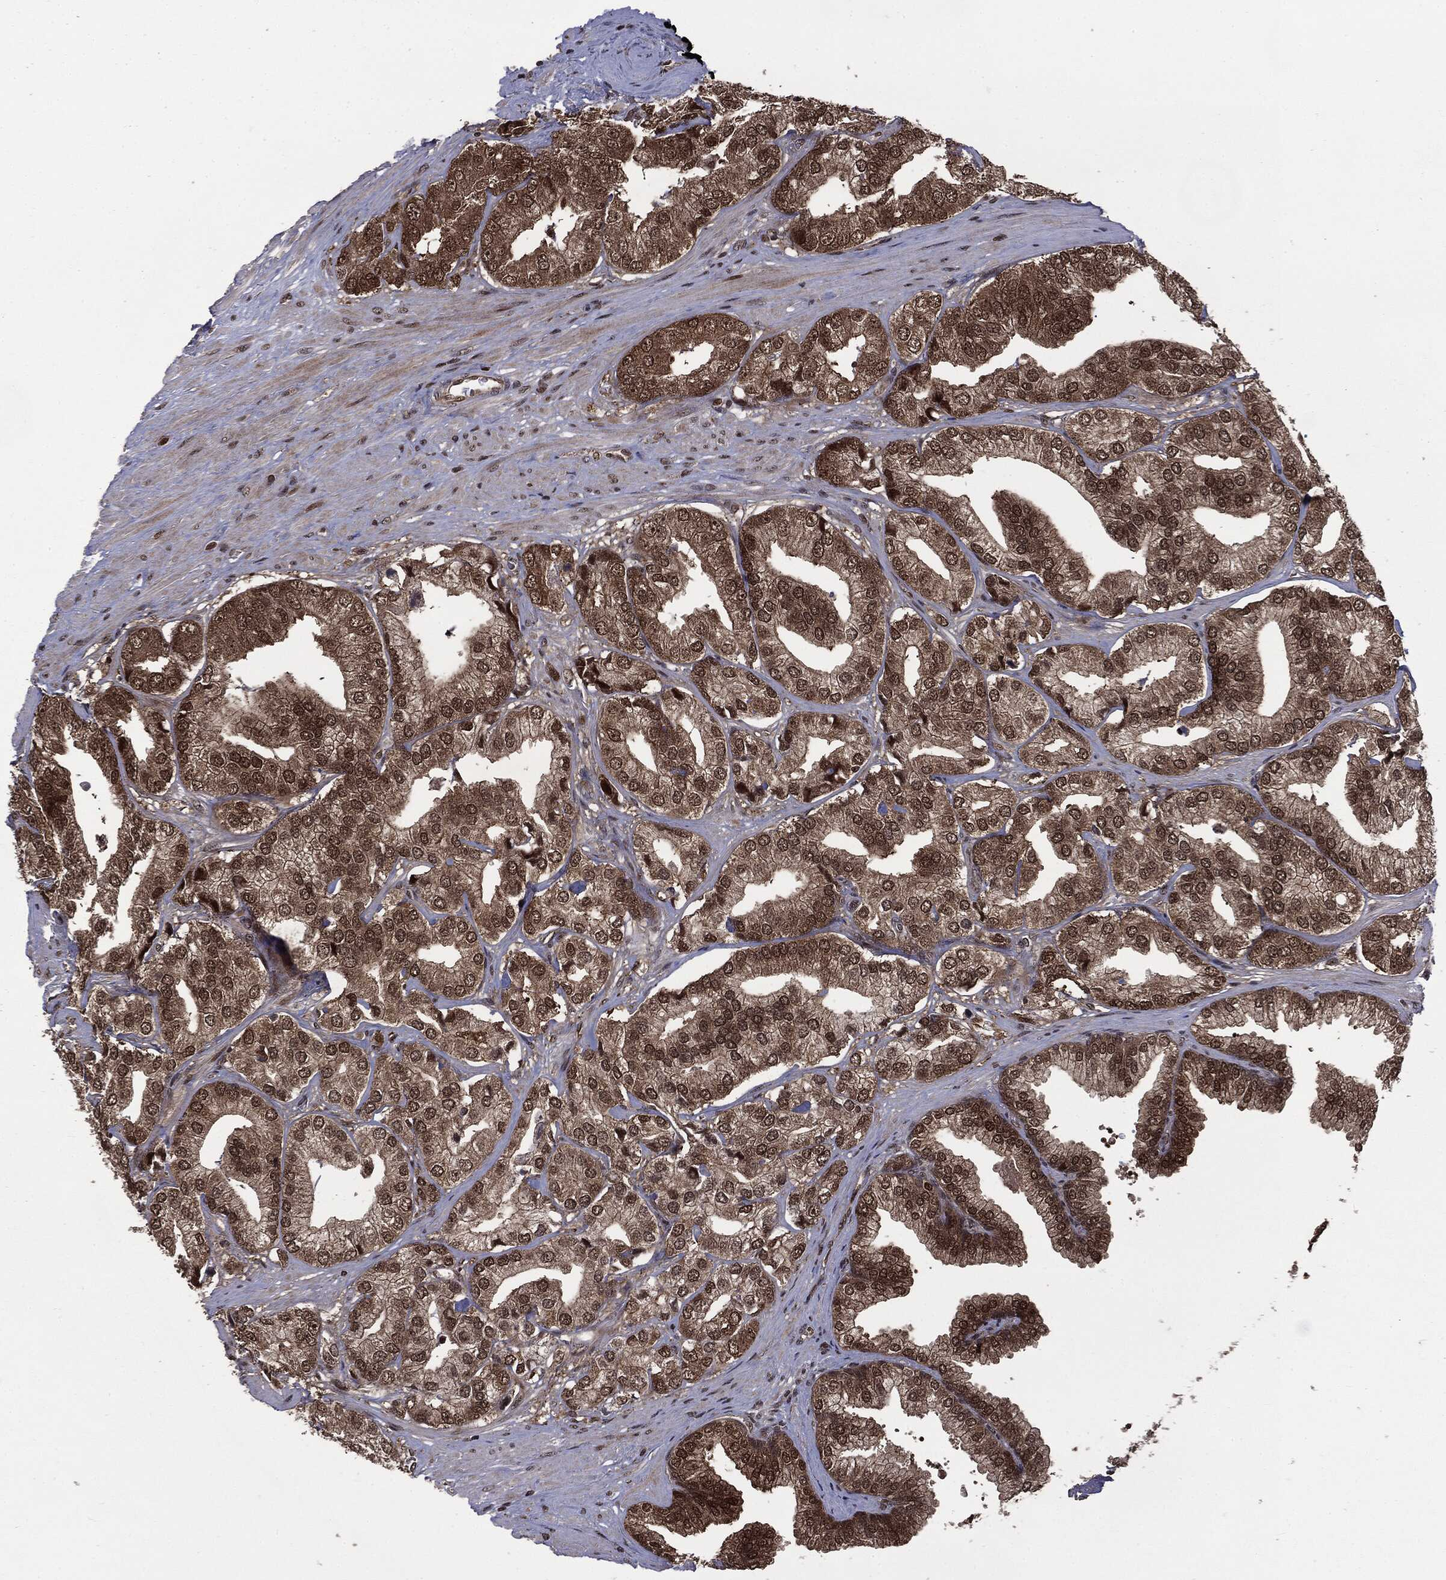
{"staining": {"intensity": "moderate", "quantity": ">75%", "location": "cytoplasmic/membranous,nuclear"}, "tissue": "prostate cancer", "cell_type": "Tumor cells", "image_type": "cancer", "snomed": [{"axis": "morphology", "description": "Adenocarcinoma, High grade"}, {"axis": "topography", "description": "Prostate"}], "caption": "Human prostate adenocarcinoma (high-grade) stained with a protein marker exhibits moderate staining in tumor cells.", "gene": "PTPA", "patient": {"sex": "male", "age": 58}}